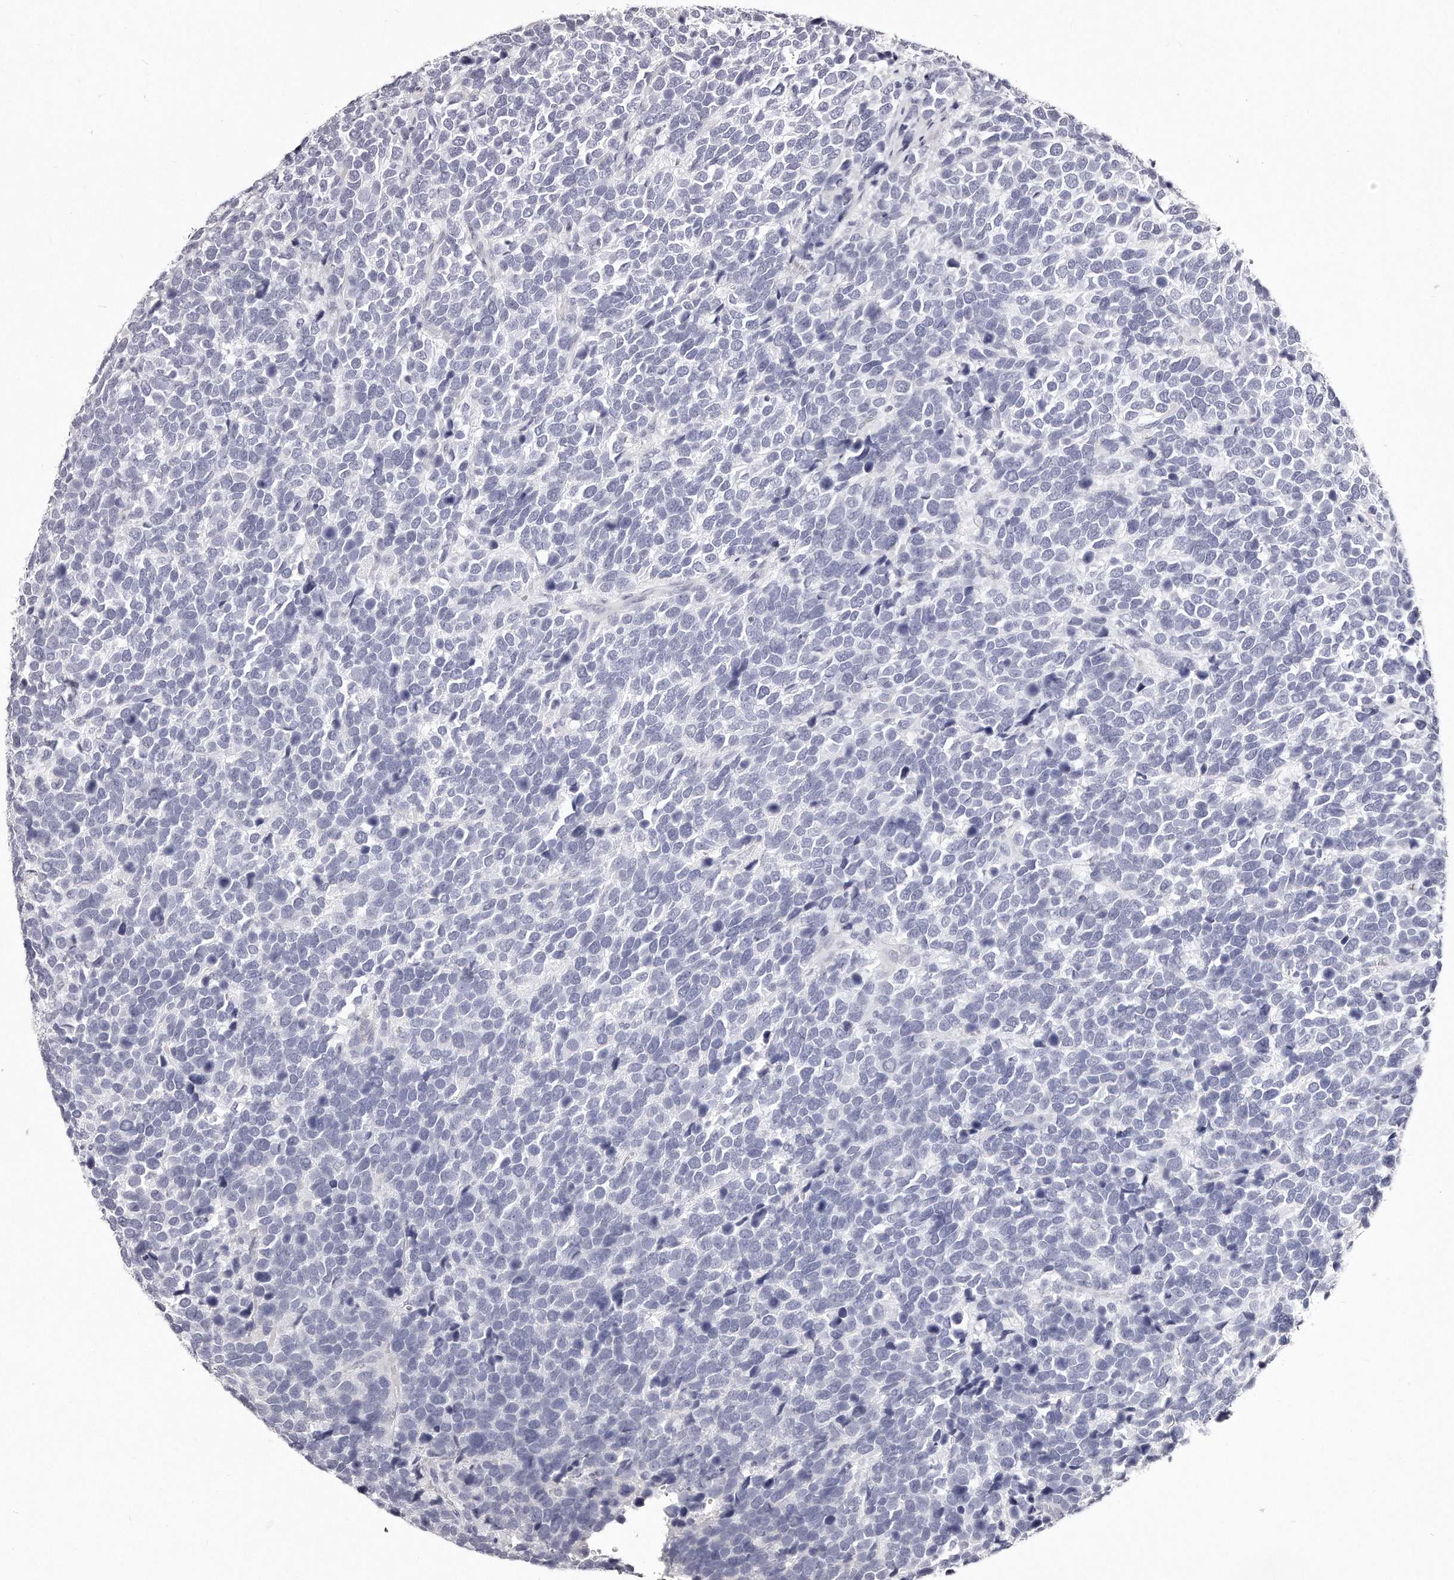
{"staining": {"intensity": "negative", "quantity": "none", "location": "none"}, "tissue": "urothelial cancer", "cell_type": "Tumor cells", "image_type": "cancer", "snomed": [{"axis": "morphology", "description": "Urothelial carcinoma, High grade"}, {"axis": "topography", "description": "Urinary bladder"}], "caption": "High power microscopy image of an immunohistochemistry (IHC) image of urothelial carcinoma (high-grade), revealing no significant expression in tumor cells.", "gene": "GDA", "patient": {"sex": "female", "age": 82}}